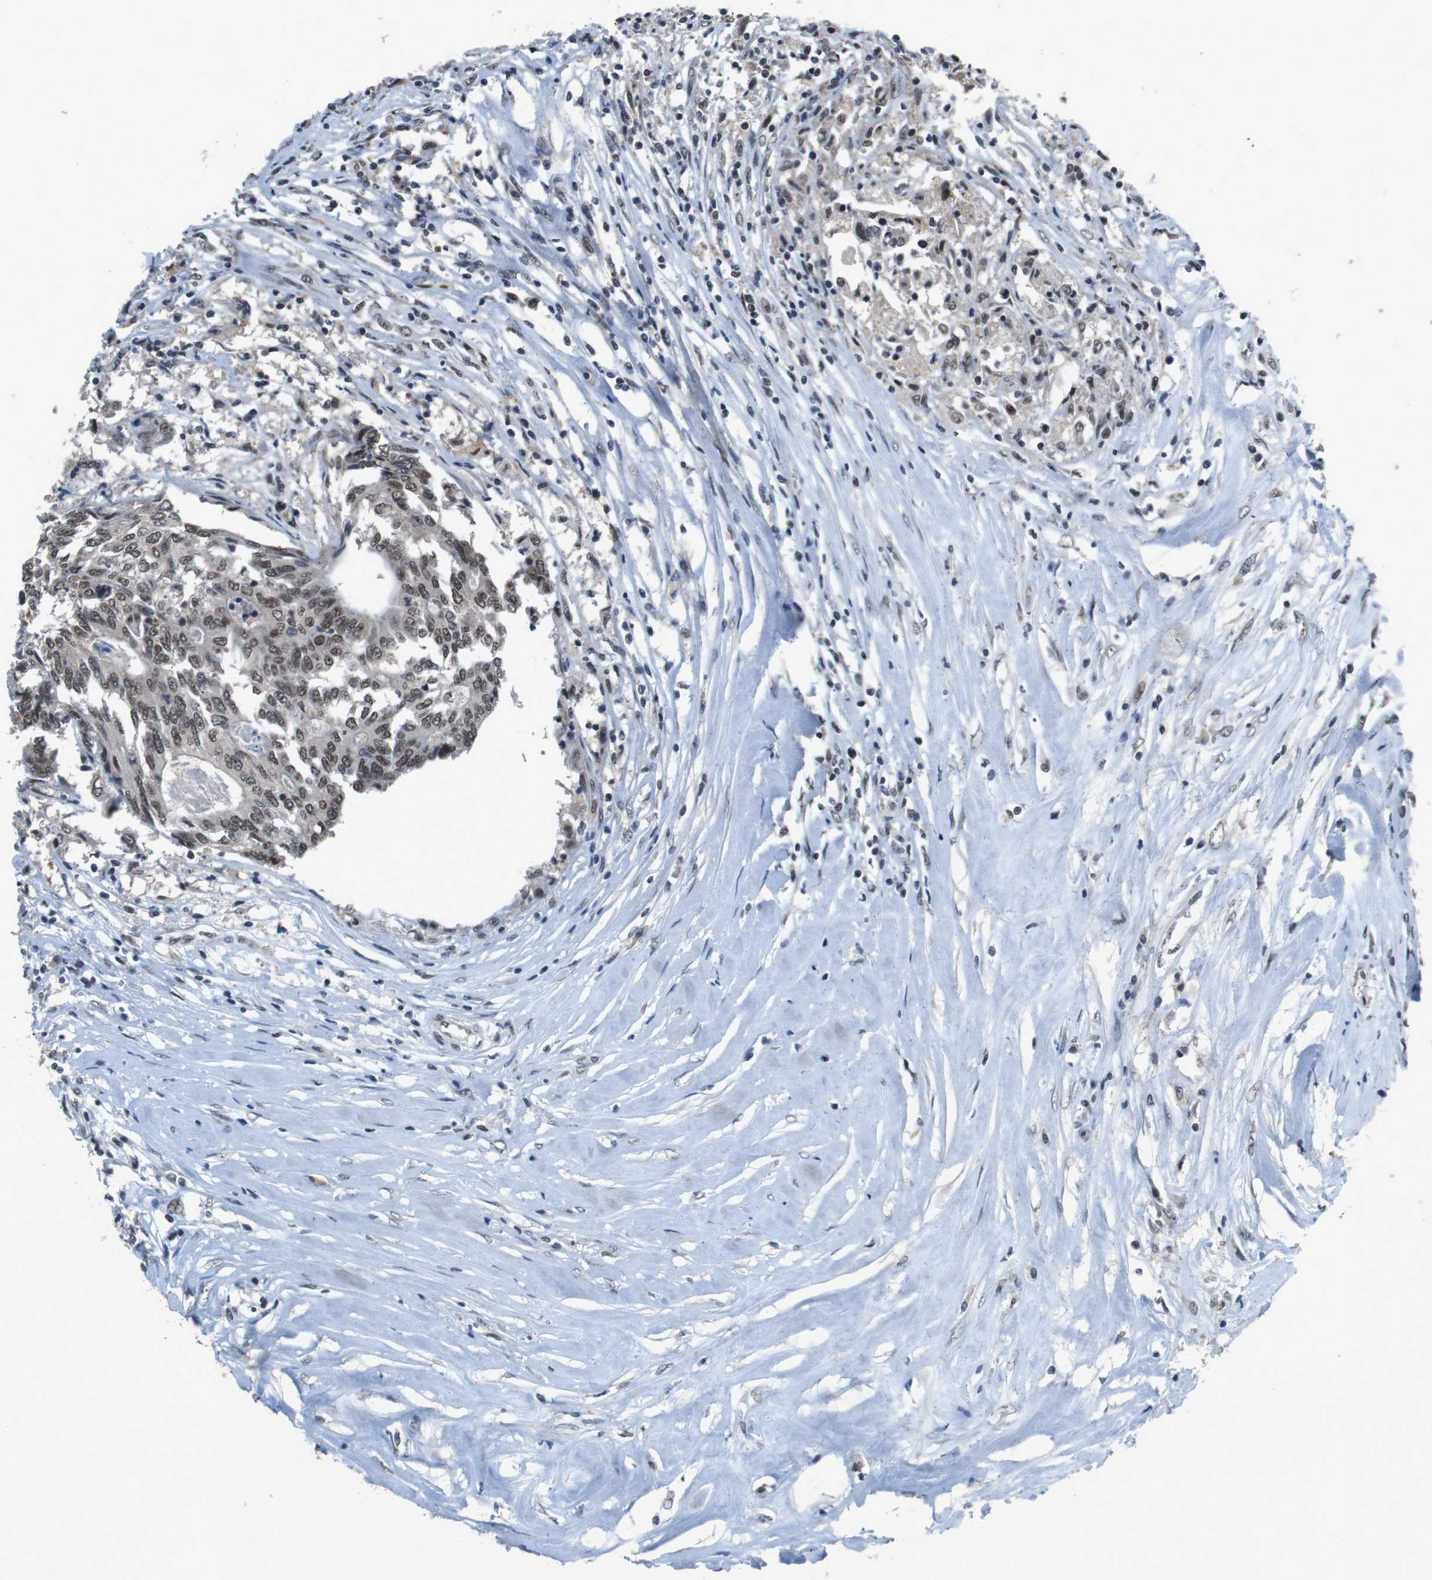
{"staining": {"intensity": "weak", "quantity": ">75%", "location": "nuclear"}, "tissue": "colorectal cancer", "cell_type": "Tumor cells", "image_type": "cancer", "snomed": [{"axis": "morphology", "description": "Adenocarcinoma, NOS"}, {"axis": "topography", "description": "Rectum"}], "caption": "This image exhibits immunohistochemistry staining of adenocarcinoma (colorectal), with low weak nuclear staining in approximately >75% of tumor cells.", "gene": "USP7", "patient": {"sex": "male", "age": 63}}